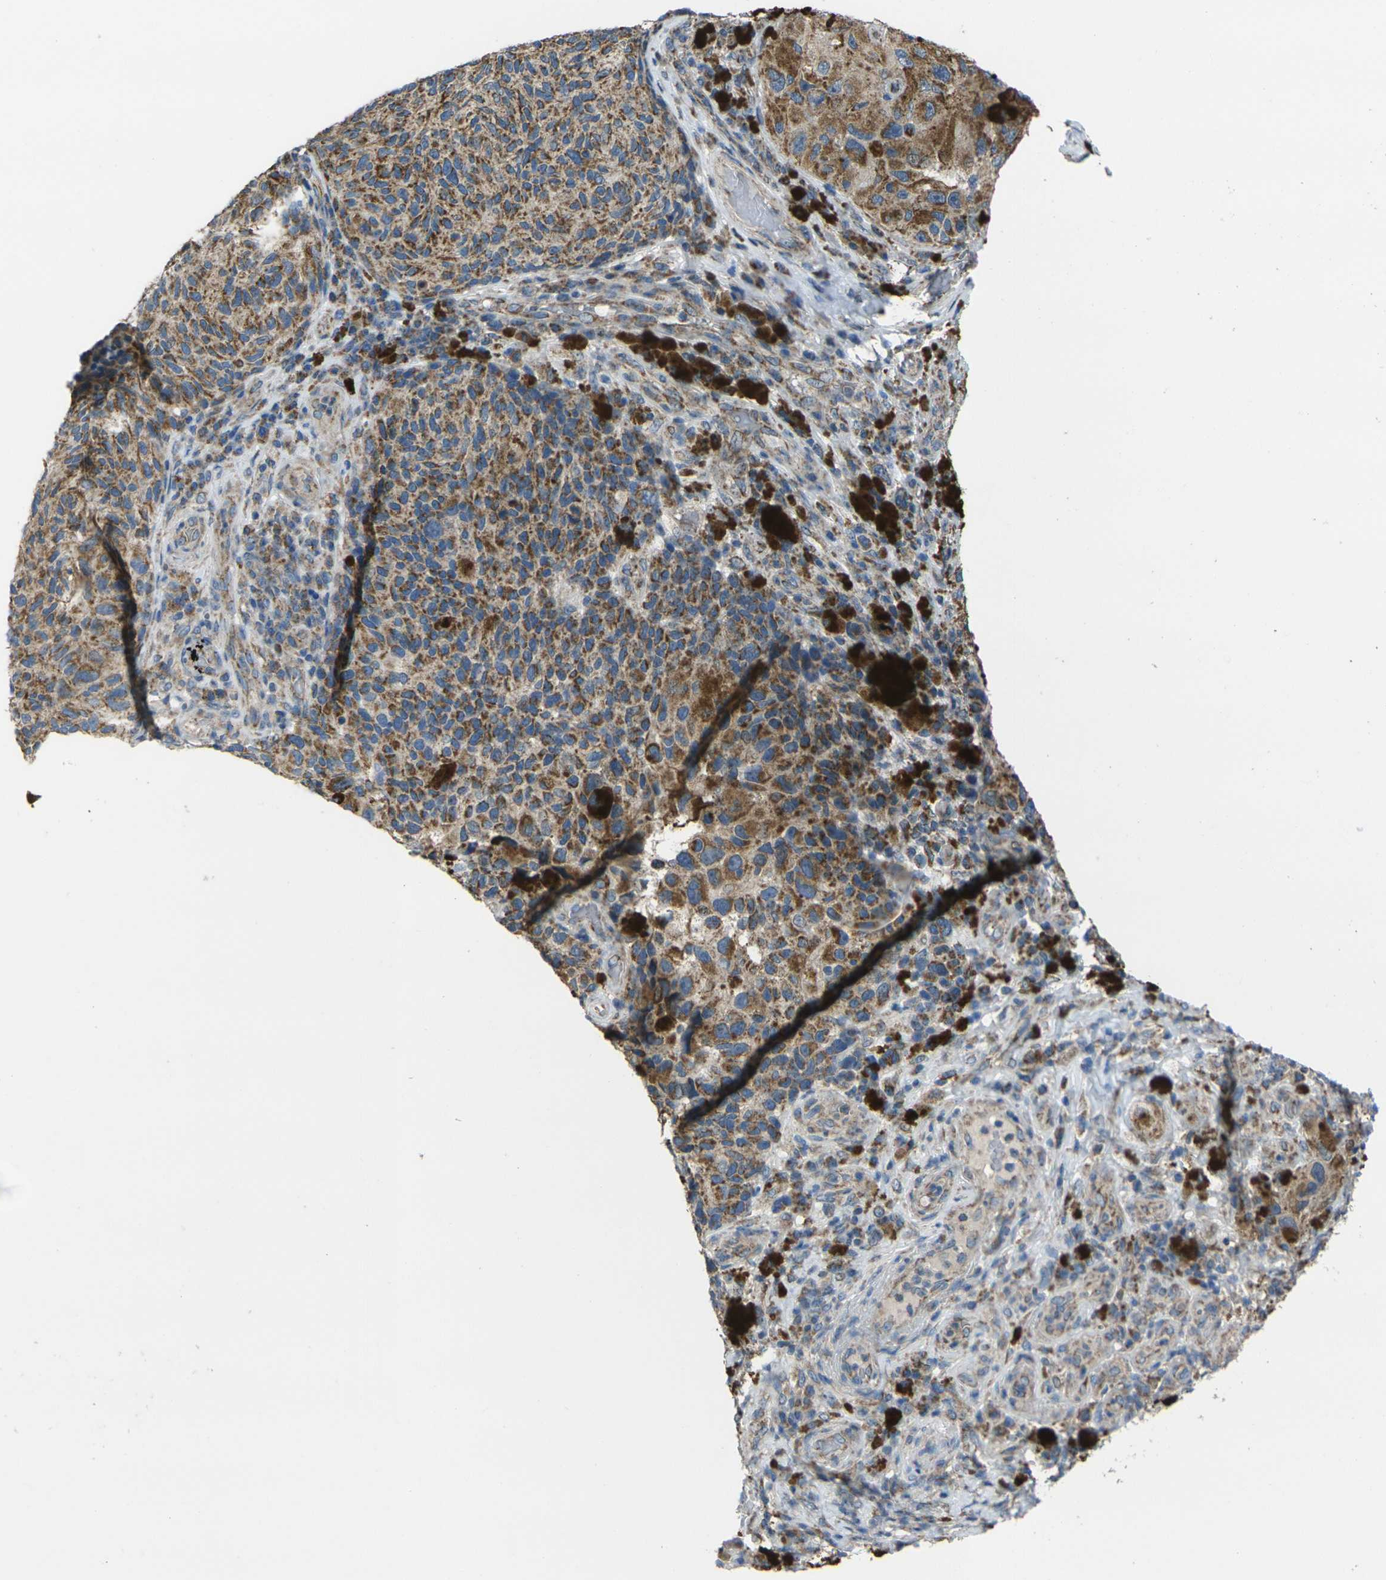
{"staining": {"intensity": "moderate", "quantity": ">75%", "location": "cytoplasmic/membranous"}, "tissue": "melanoma", "cell_type": "Tumor cells", "image_type": "cancer", "snomed": [{"axis": "morphology", "description": "Malignant melanoma, NOS"}, {"axis": "topography", "description": "Skin"}], "caption": "Human melanoma stained for a protein (brown) shows moderate cytoplasmic/membranous positive staining in about >75% of tumor cells.", "gene": "TMEM120B", "patient": {"sex": "female", "age": 73}}